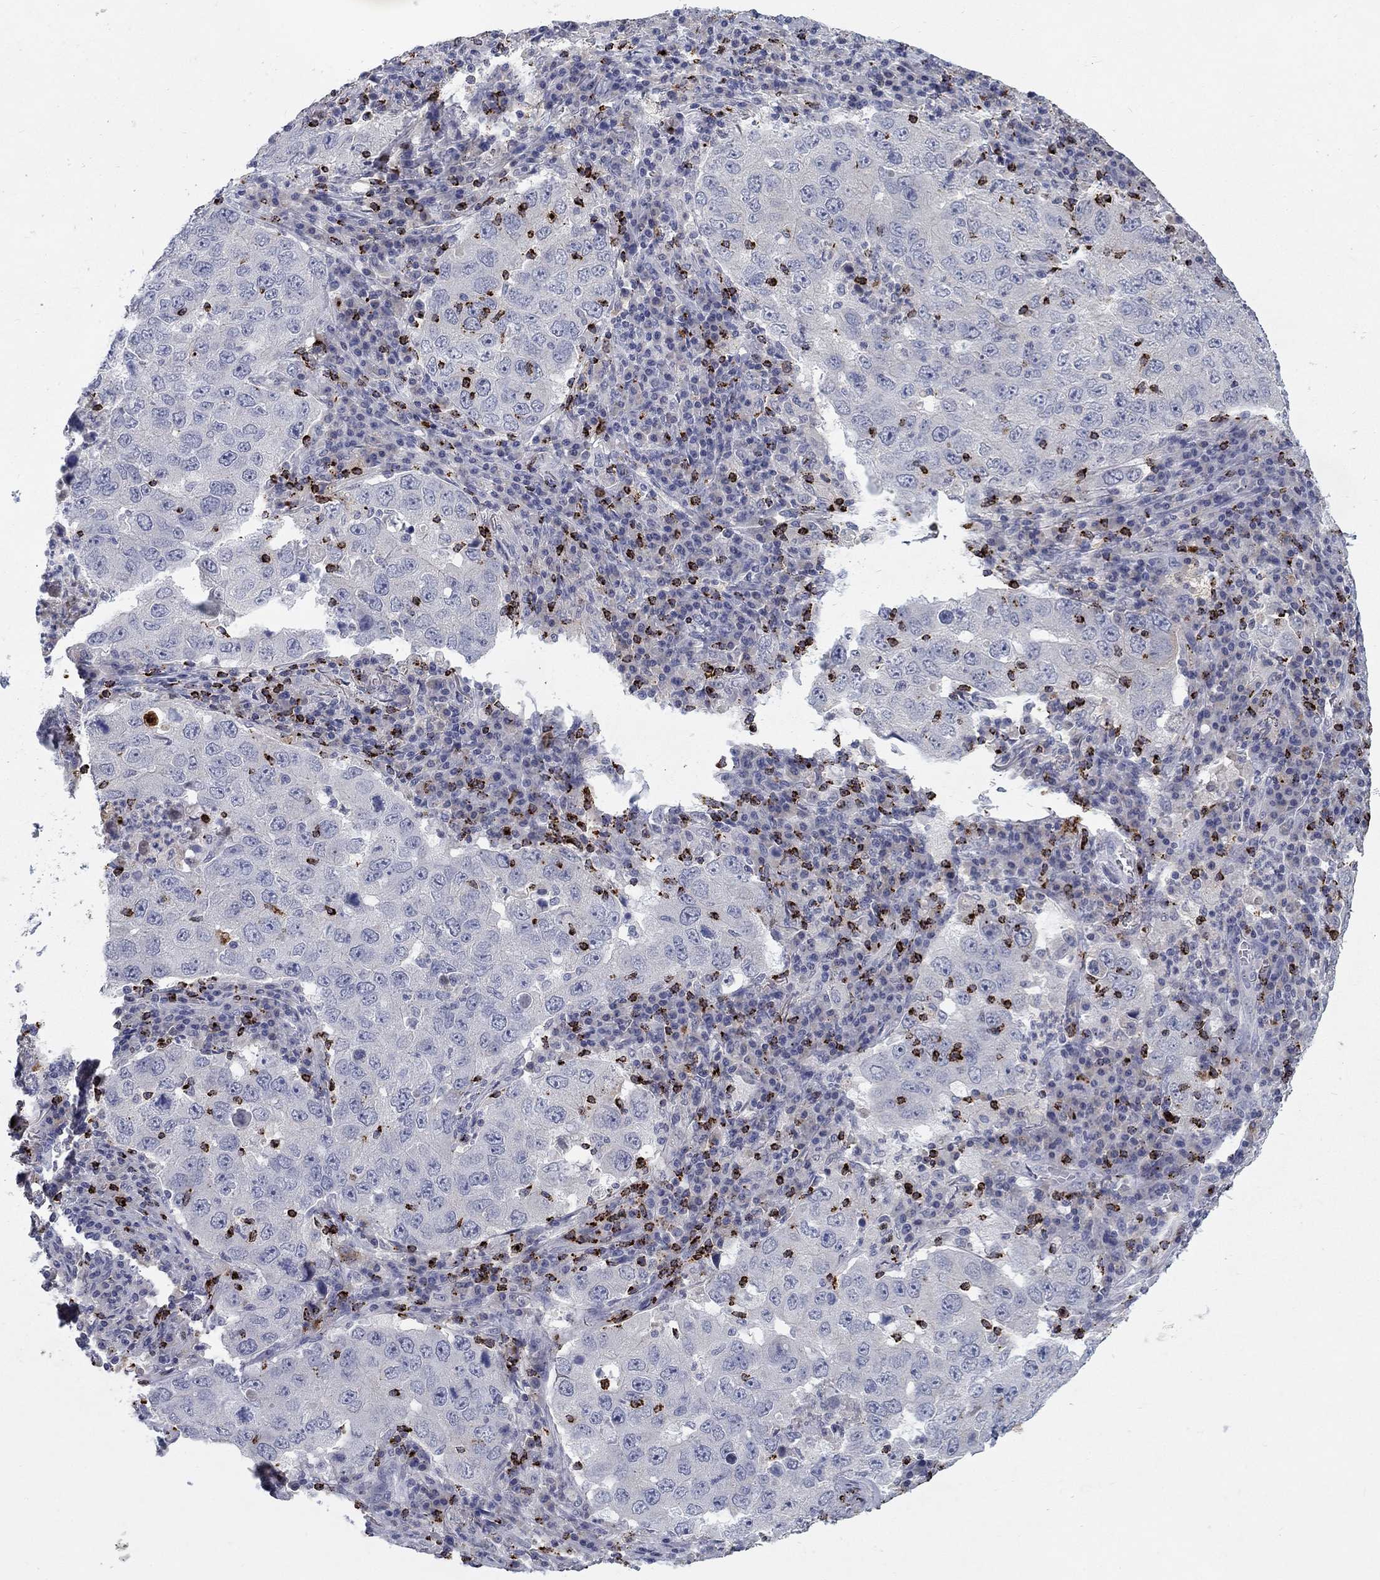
{"staining": {"intensity": "negative", "quantity": "none", "location": "none"}, "tissue": "lung cancer", "cell_type": "Tumor cells", "image_type": "cancer", "snomed": [{"axis": "morphology", "description": "Adenocarcinoma, NOS"}, {"axis": "topography", "description": "Lung"}], "caption": "Immunohistochemistry (IHC) histopathology image of adenocarcinoma (lung) stained for a protein (brown), which exhibits no positivity in tumor cells. The staining was performed using DAB (3,3'-diaminobenzidine) to visualize the protein expression in brown, while the nuclei were stained in blue with hematoxylin (Magnification: 20x).", "gene": "GZMA", "patient": {"sex": "male", "age": 73}}